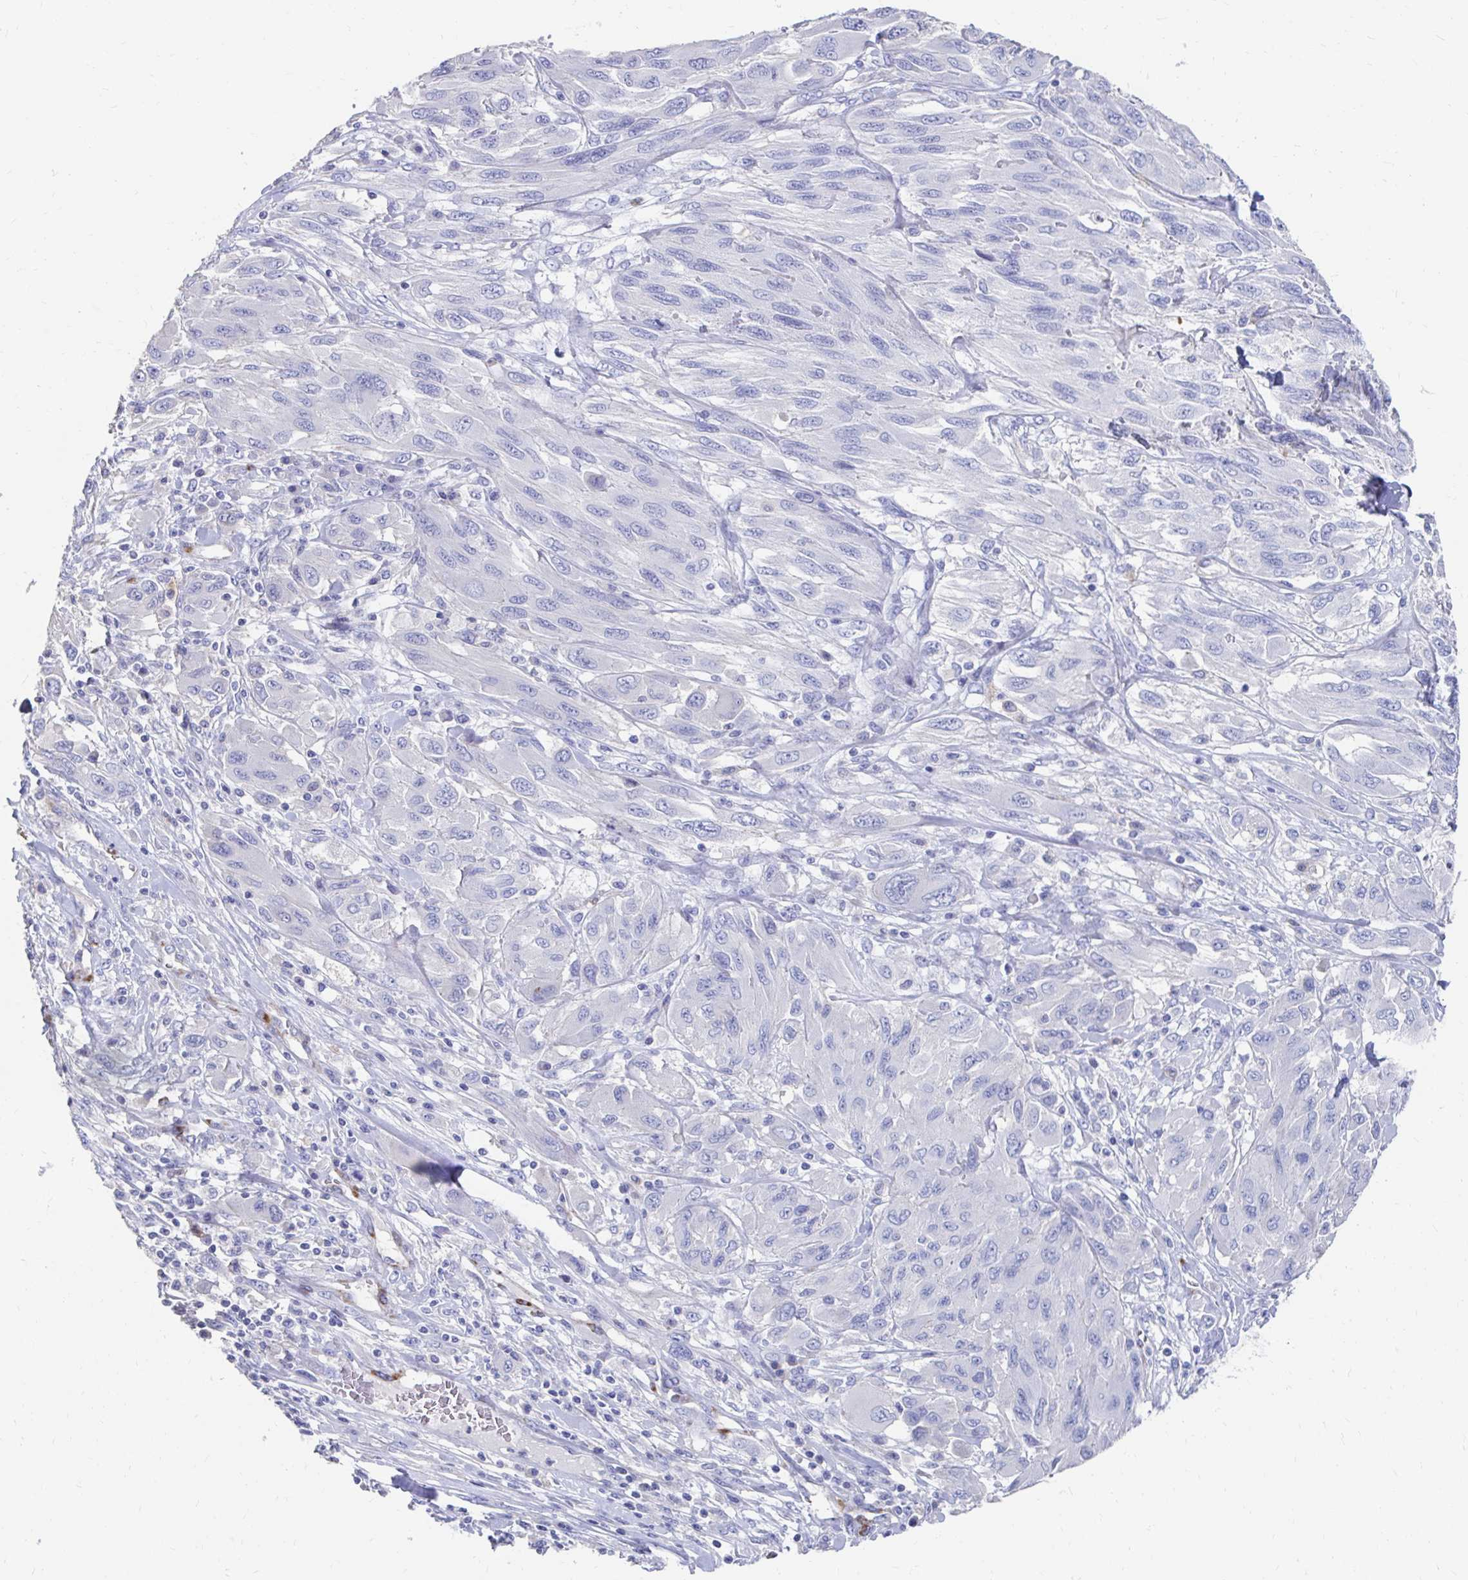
{"staining": {"intensity": "negative", "quantity": "none", "location": "none"}, "tissue": "melanoma", "cell_type": "Tumor cells", "image_type": "cancer", "snomed": [{"axis": "morphology", "description": "Malignant melanoma, NOS"}, {"axis": "topography", "description": "Skin"}], "caption": "Immunohistochemistry histopathology image of neoplastic tissue: malignant melanoma stained with DAB displays no significant protein positivity in tumor cells. (DAB (3,3'-diaminobenzidine) IHC, high magnification).", "gene": "LAMC3", "patient": {"sex": "female", "age": 91}}